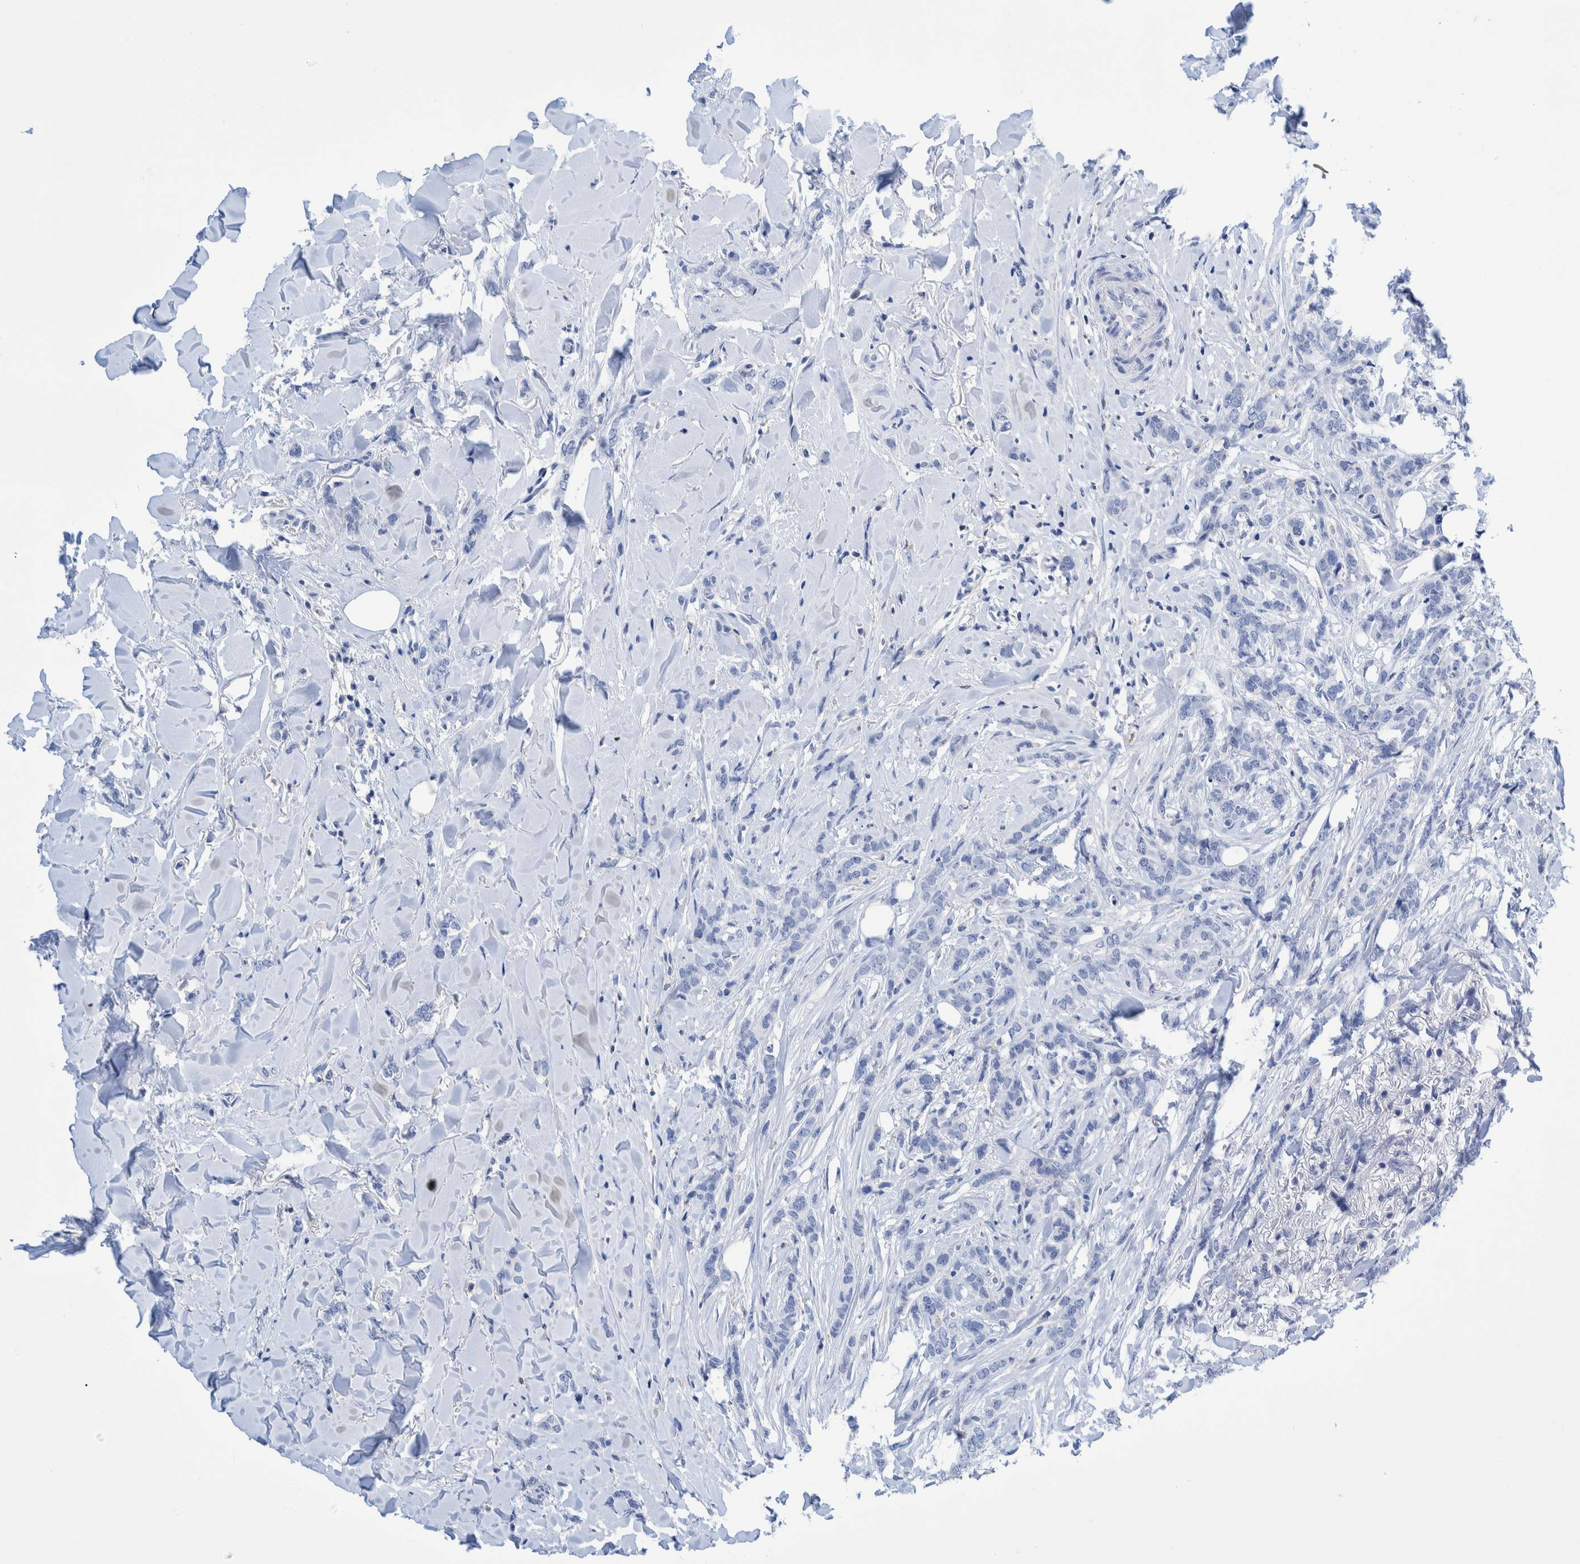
{"staining": {"intensity": "negative", "quantity": "none", "location": "none"}, "tissue": "breast cancer", "cell_type": "Tumor cells", "image_type": "cancer", "snomed": [{"axis": "morphology", "description": "Lobular carcinoma"}, {"axis": "topography", "description": "Skin"}, {"axis": "topography", "description": "Breast"}], "caption": "Immunohistochemistry (IHC) of human breast cancer (lobular carcinoma) reveals no staining in tumor cells.", "gene": "KRT14", "patient": {"sex": "female", "age": 46}}